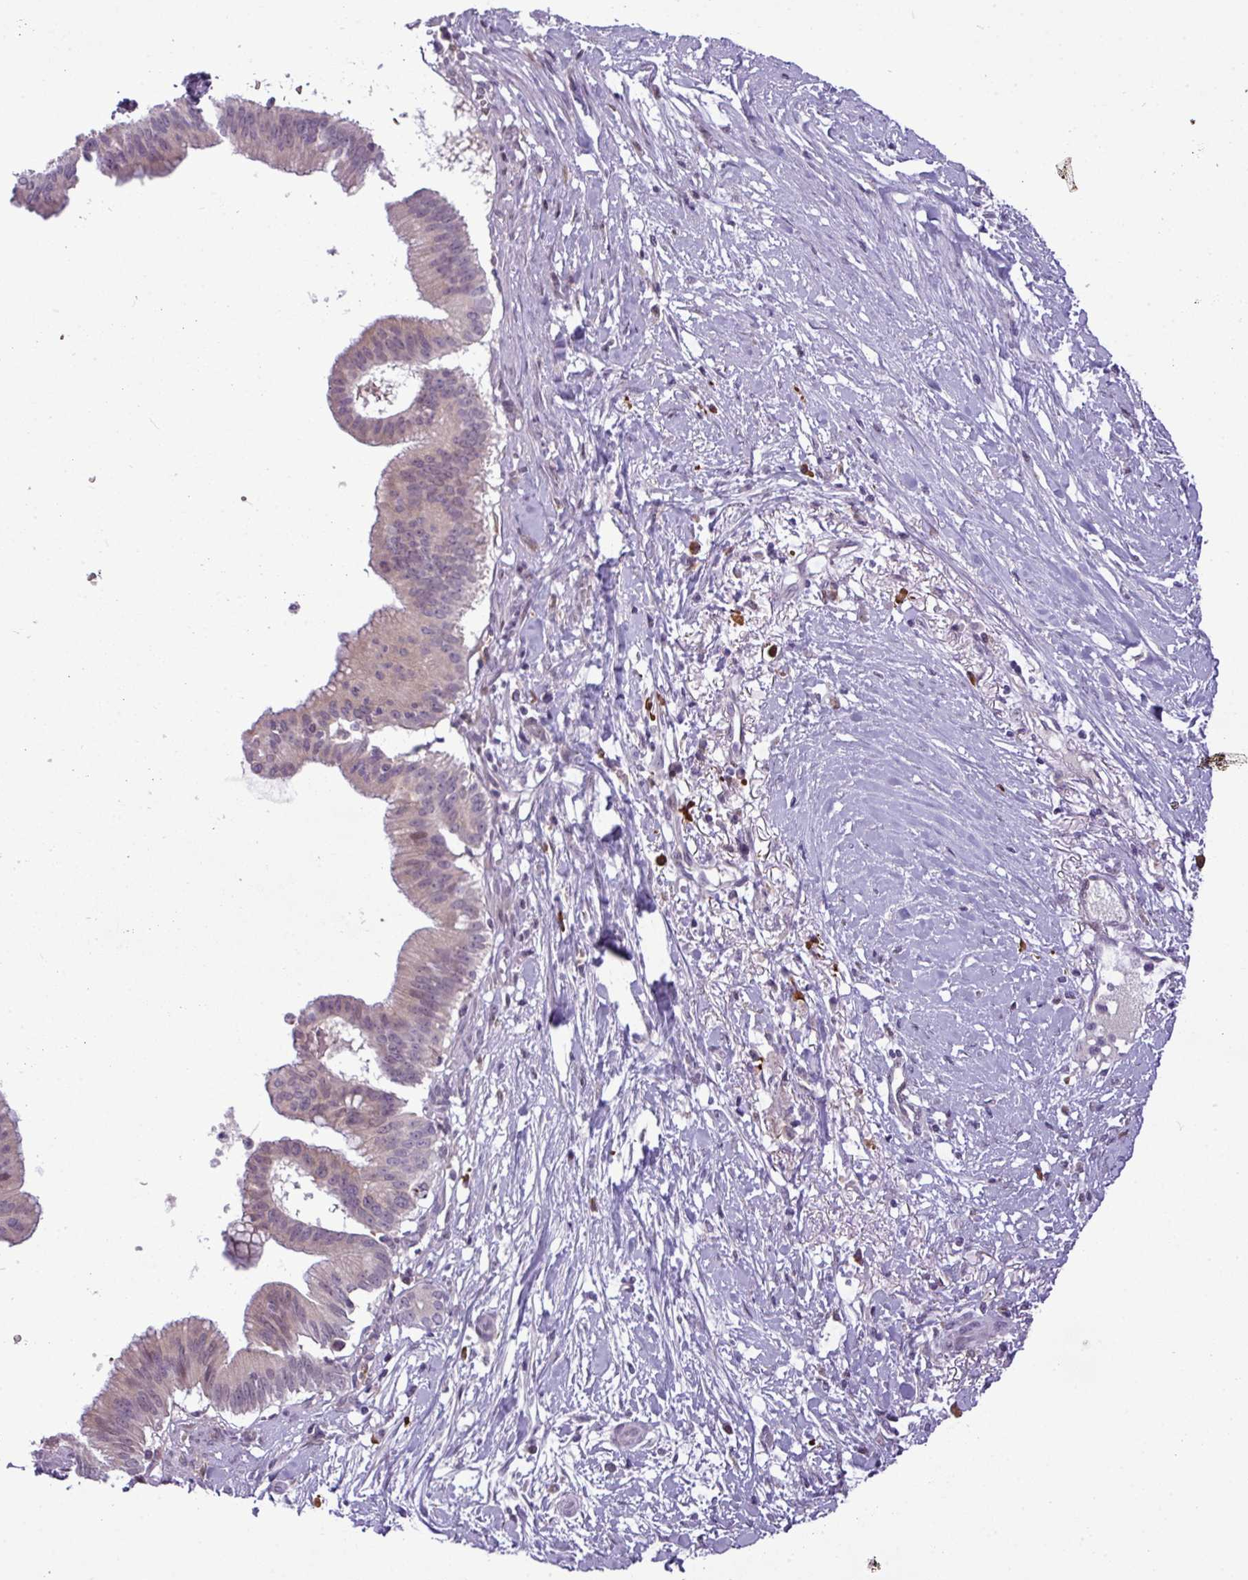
{"staining": {"intensity": "negative", "quantity": "none", "location": "none"}, "tissue": "pancreatic cancer", "cell_type": "Tumor cells", "image_type": "cancer", "snomed": [{"axis": "morphology", "description": "Adenocarcinoma, NOS"}, {"axis": "topography", "description": "Pancreas"}], "caption": "DAB immunohistochemical staining of human adenocarcinoma (pancreatic) displays no significant positivity in tumor cells.", "gene": "SLC66A2", "patient": {"sex": "male", "age": 68}}